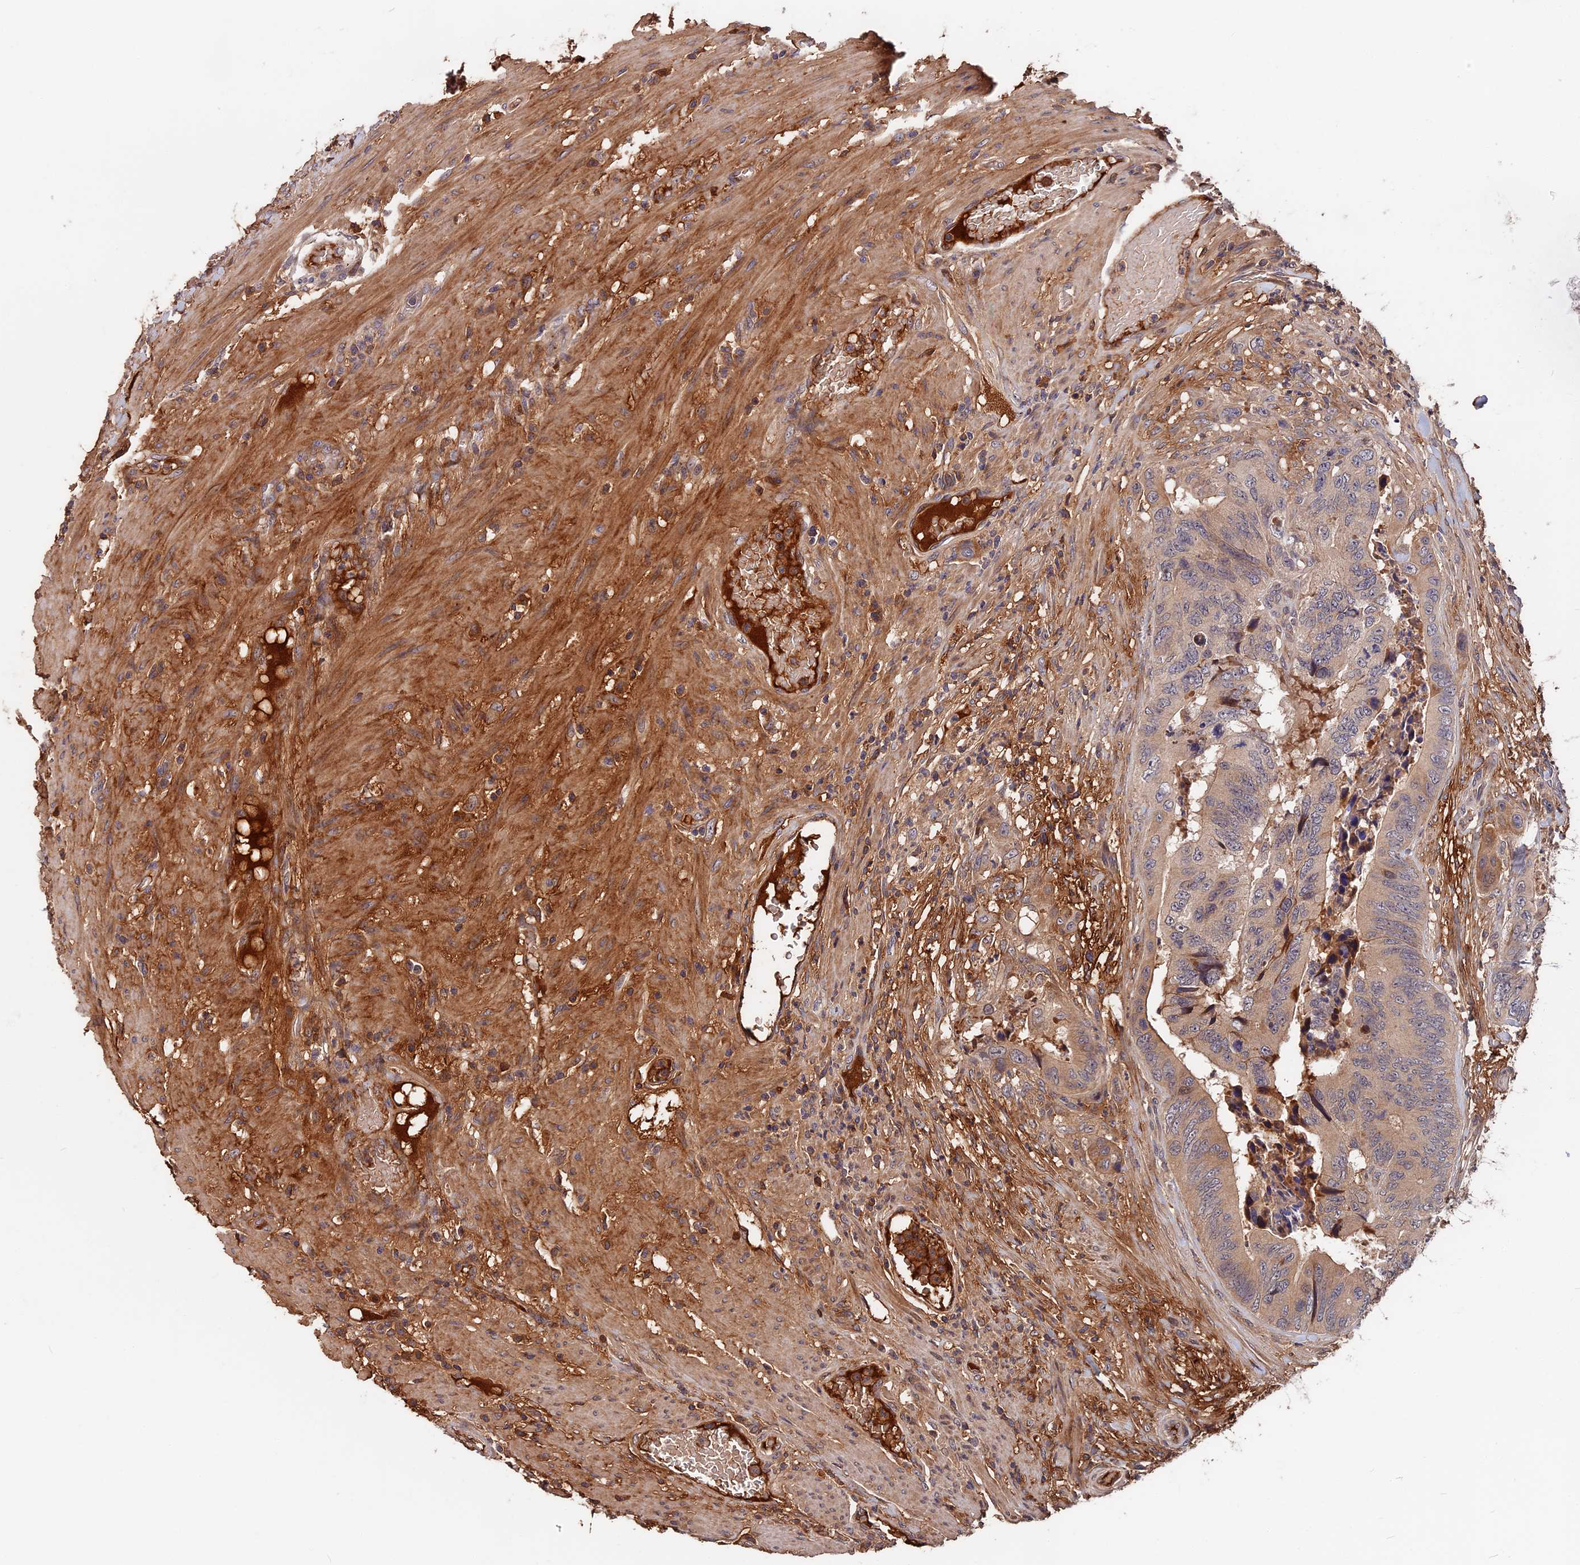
{"staining": {"intensity": "moderate", "quantity": "25%-75%", "location": "cytoplasmic/membranous"}, "tissue": "colorectal cancer", "cell_type": "Tumor cells", "image_type": "cancer", "snomed": [{"axis": "morphology", "description": "Adenocarcinoma, NOS"}, {"axis": "topography", "description": "Colon"}], "caption": "Moderate cytoplasmic/membranous staining is appreciated in approximately 25%-75% of tumor cells in colorectal adenocarcinoma.", "gene": "ITIH1", "patient": {"sex": "male", "age": 84}}